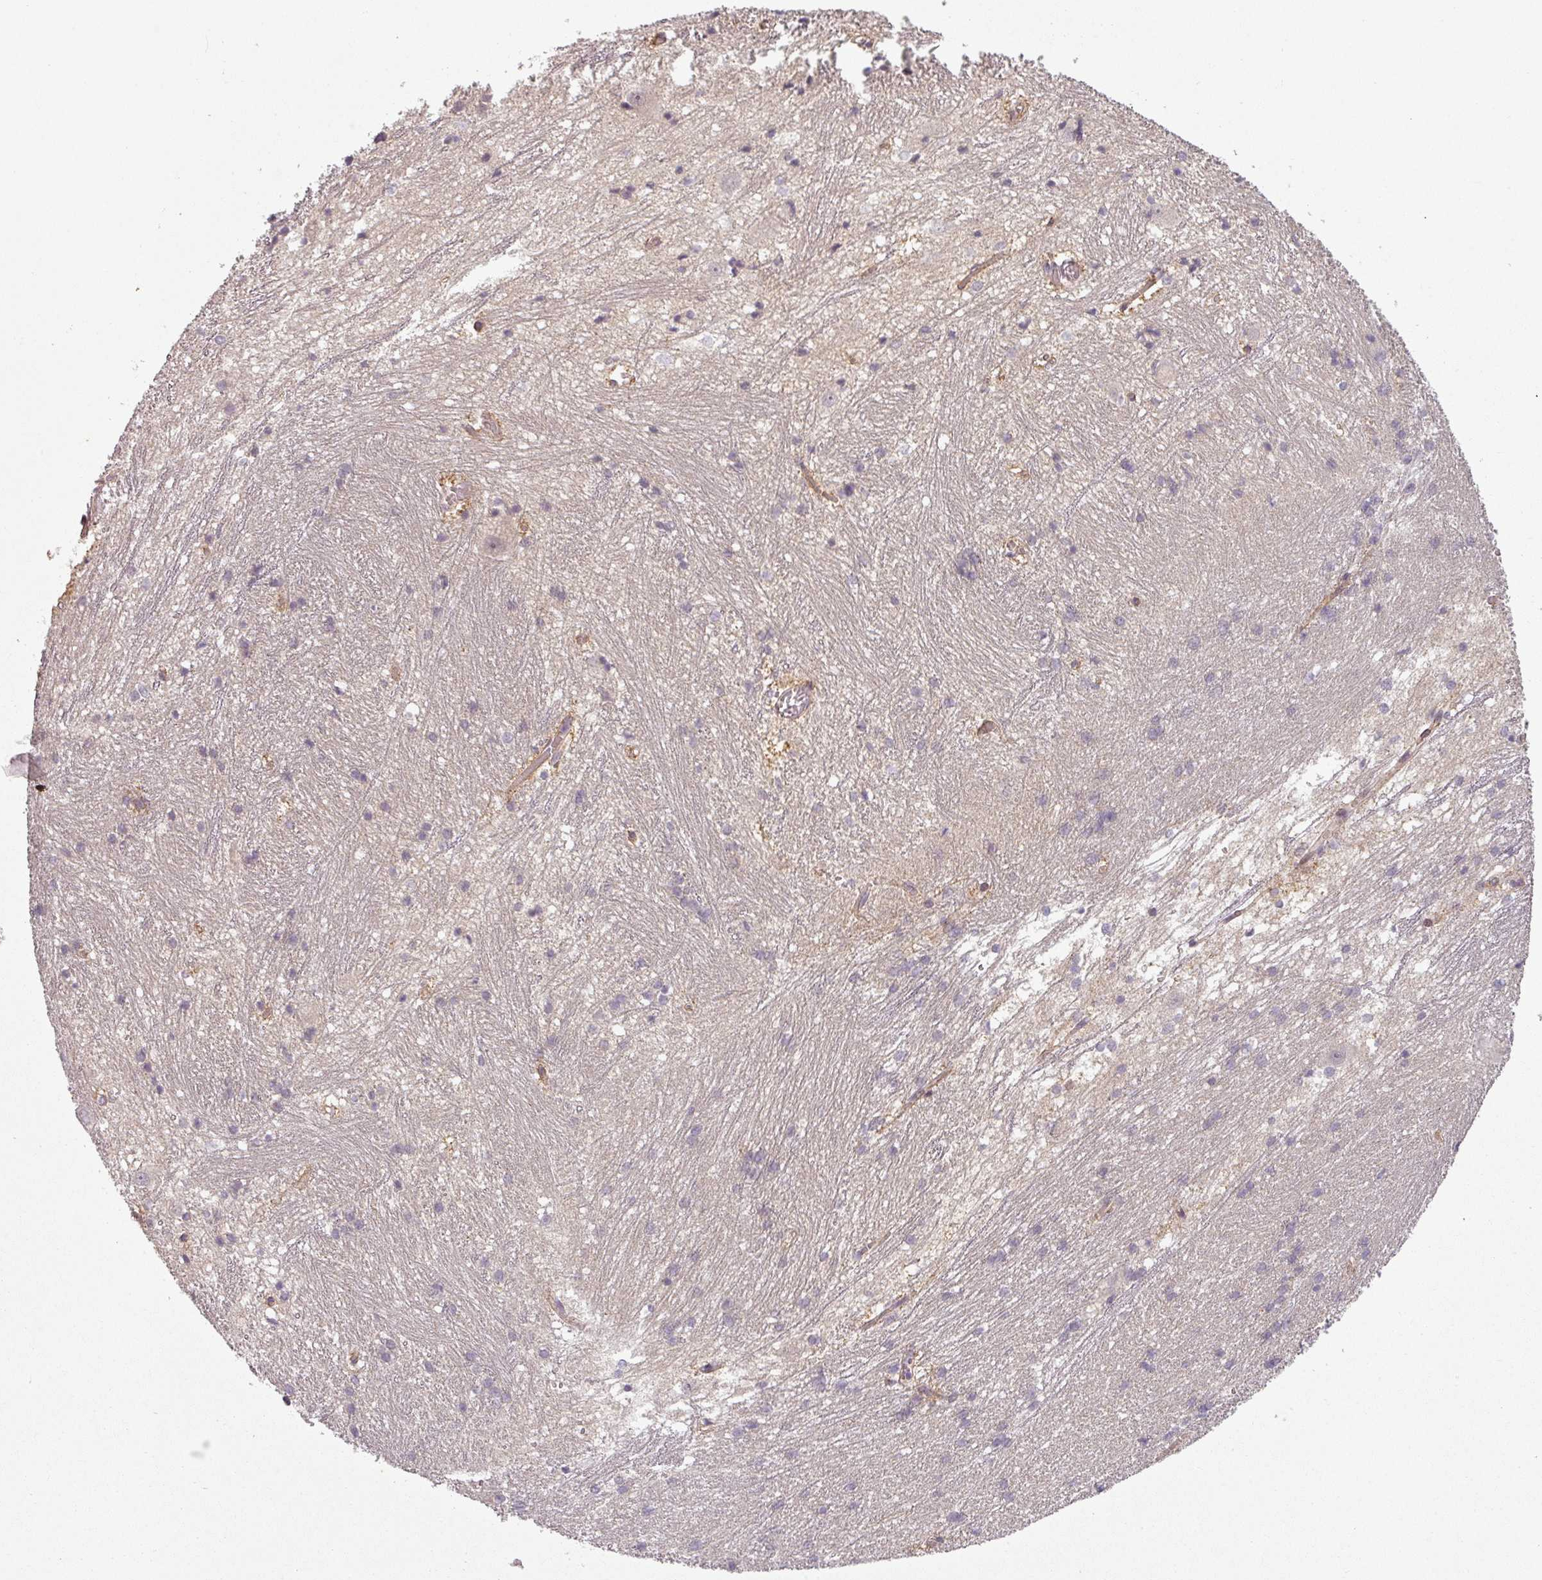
{"staining": {"intensity": "negative", "quantity": "none", "location": "none"}, "tissue": "caudate", "cell_type": "Glial cells", "image_type": "normal", "snomed": [{"axis": "morphology", "description": "Normal tissue, NOS"}, {"axis": "topography", "description": "Lateral ventricle wall"}], "caption": "Immunohistochemistry micrograph of benign caudate stained for a protein (brown), which displays no staining in glial cells. (DAB (3,3'-diaminobenzidine) IHC visualized using brightfield microscopy, high magnification).", "gene": "SLC16A9", "patient": {"sex": "male", "age": 37}}